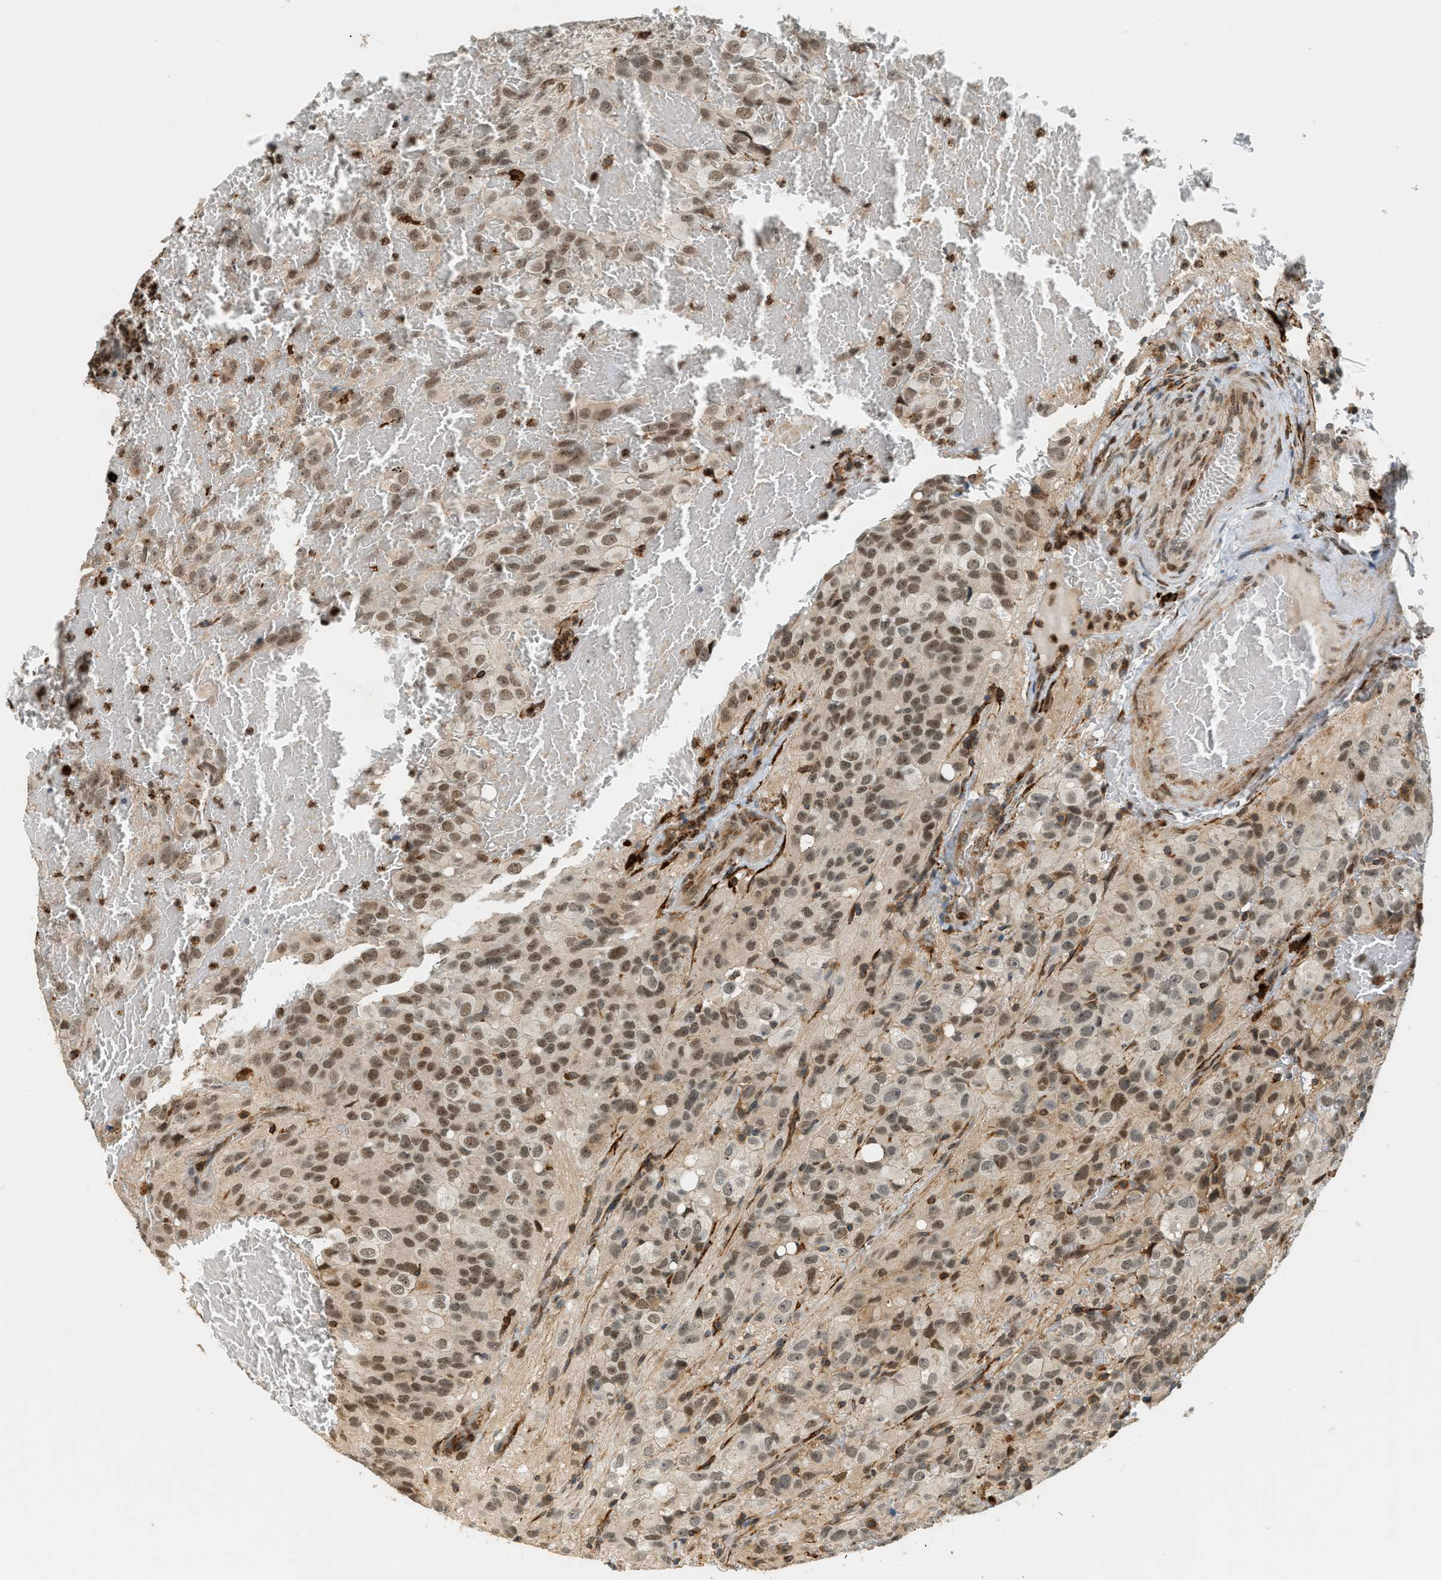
{"staining": {"intensity": "moderate", "quantity": ">75%", "location": "nuclear"}, "tissue": "glioma", "cell_type": "Tumor cells", "image_type": "cancer", "snomed": [{"axis": "morphology", "description": "Glioma, malignant, High grade"}, {"axis": "topography", "description": "Brain"}], "caption": "DAB immunohistochemical staining of human glioma exhibits moderate nuclear protein positivity in approximately >75% of tumor cells. Nuclei are stained in blue.", "gene": "SEMA4D", "patient": {"sex": "male", "age": 32}}